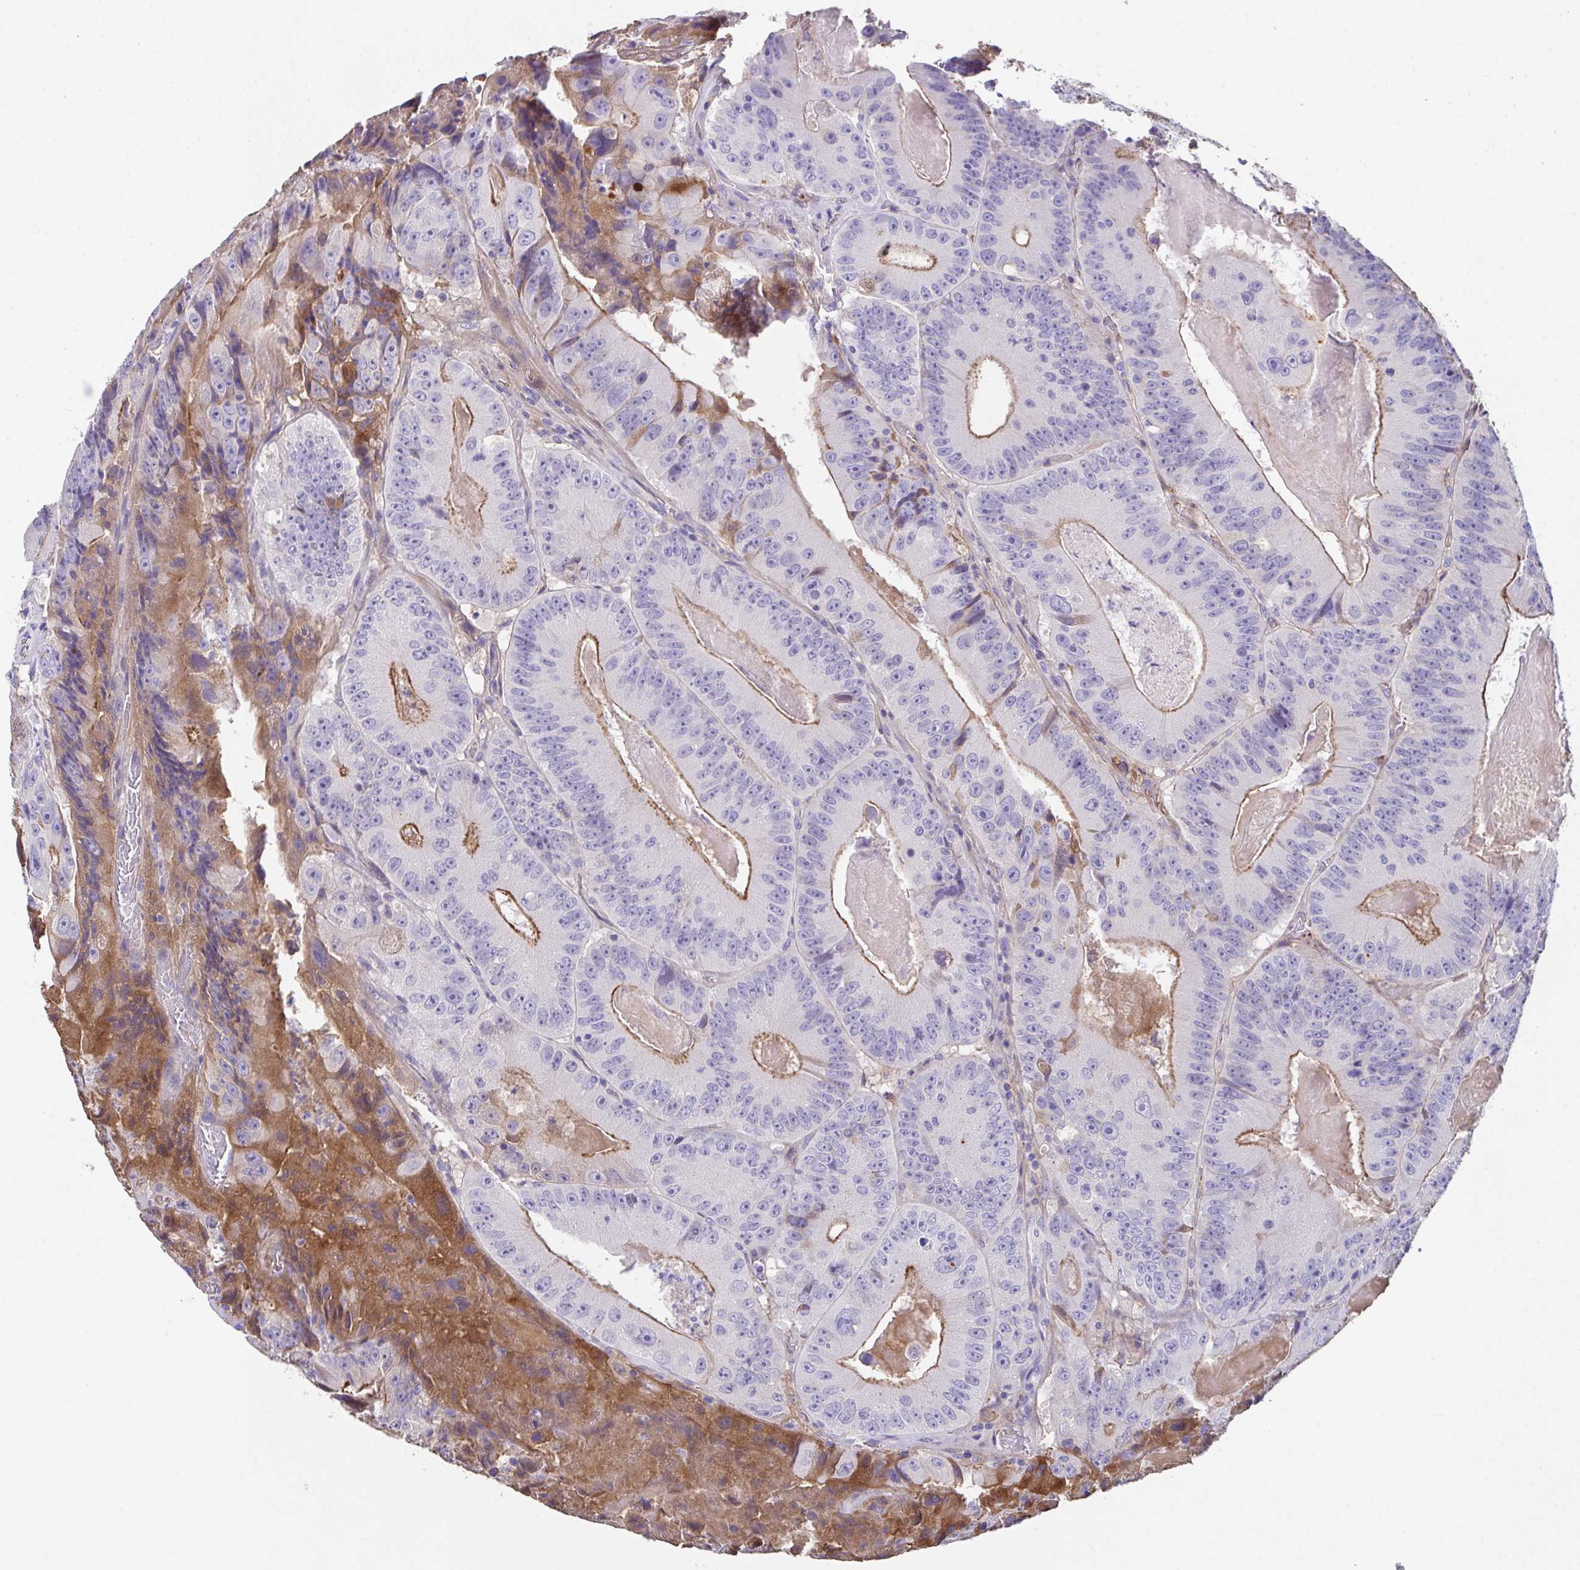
{"staining": {"intensity": "strong", "quantity": "25%-75%", "location": "cytoplasmic/membranous"}, "tissue": "colorectal cancer", "cell_type": "Tumor cells", "image_type": "cancer", "snomed": [{"axis": "morphology", "description": "Adenocarcinoma, NOS"}, {"axis": "topography", "description": "Colon"}], "caption": "Brown immunohistochemical staining in human colorectal cancer (adenocarcinoma) demonstrates strong cytoplasmic/membranous expression in about 25%-75% of tumor cells.", "gene": "ZNF813", "patient": {"sex": "female", "age": 86}}